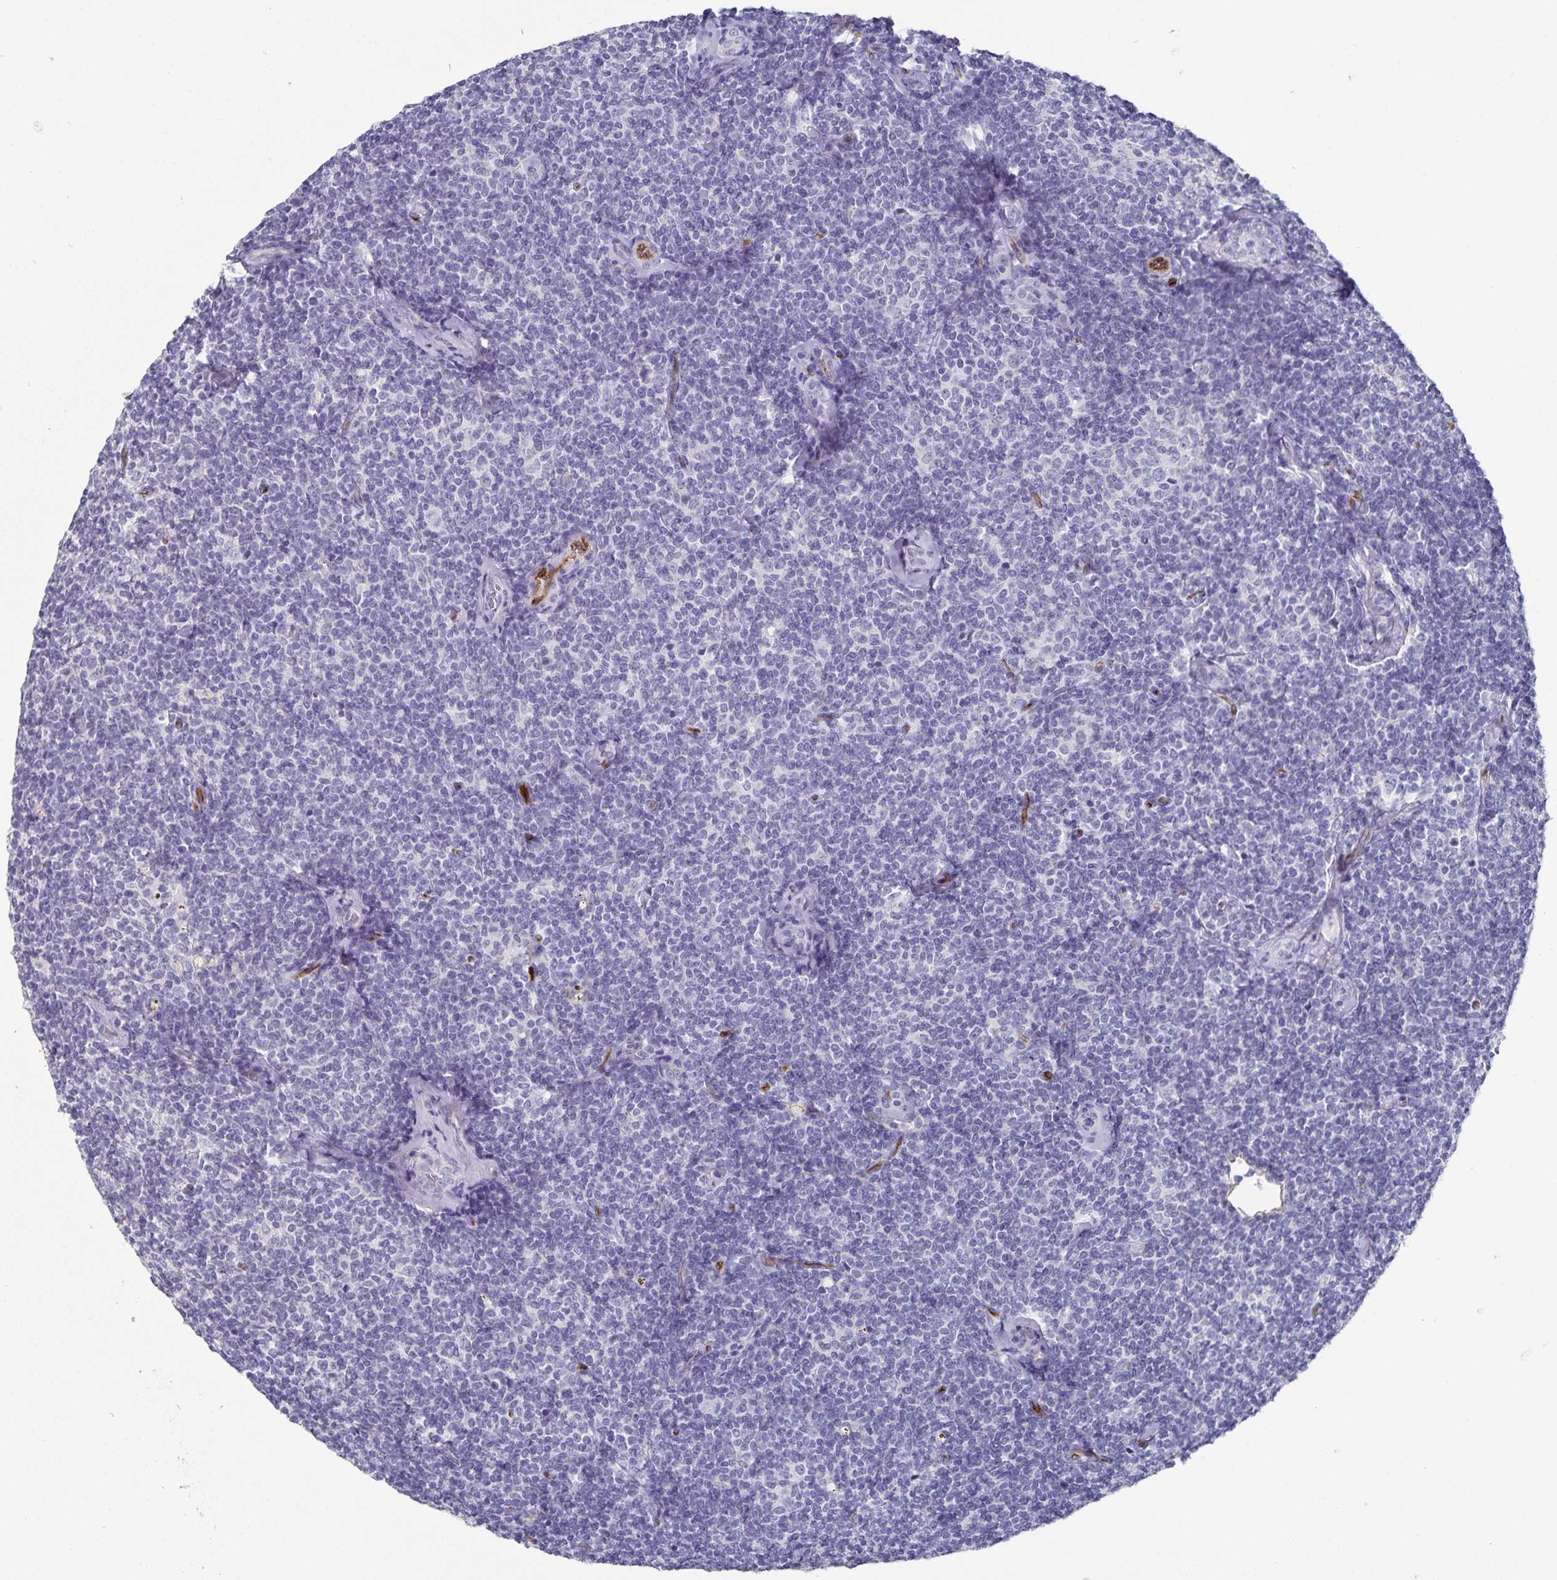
{"staining": {"intensity": "negative", "quantity": "none", "location": "none"}, "tissue": "lymphoma", "cell_type": "Tumor cells", "image_type": "cancer", "snomed": [{"axis": "morphology", "description": "Malignant lymphoma, non-Hodgkin's type, Low grade"}, {"axis": "topography", "description": "Lymph node"}], "caption": "Lymphoma was stained to show a protein in brown. There is no significant staining in tumor cells.", "gene": "PODXL", "patient": {"sex": "female", "age": 56}}